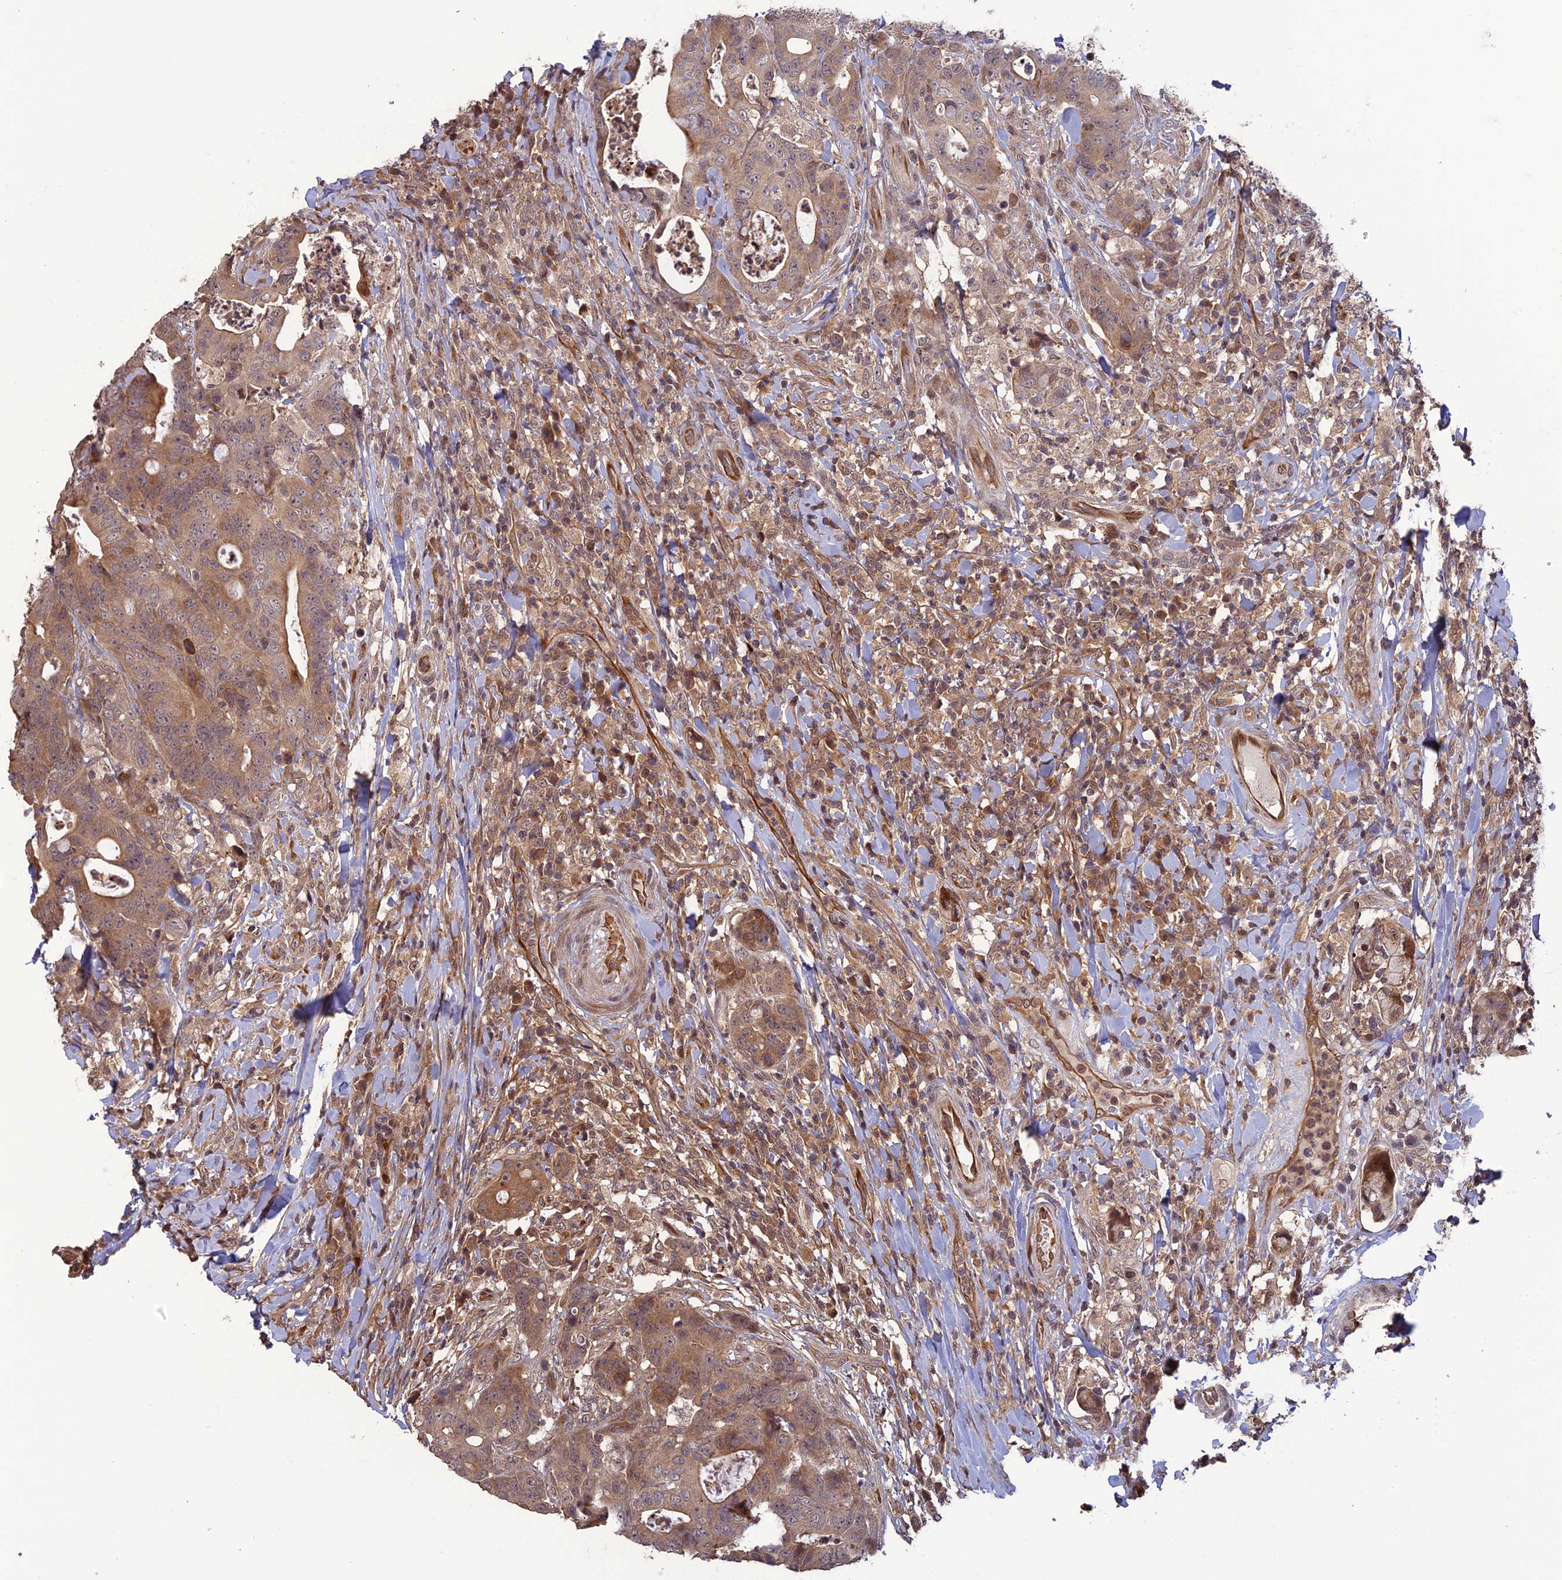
{"staining": {"intensity": "moderate", "quantity": ">75%", "location": "cytoplasmic/membranous"}, "tissue": "colorectal cancer", "cell_type": "Tumor cells", "image_type": "cancer", "snomed": [{"axis": "morphology", "description": "Adenocarcinoma, NOS"}, {"axis": "topography", "description": "Colon"}], "caption": "Immunohistochemical staining of colorectal adenocarcinoma shows medium levels of moderate cytoplasmic/membranous protein expression in about >75% of tumor cells.", "gene": "LIN37", "patient": {"sex": "female", "age": 82}}